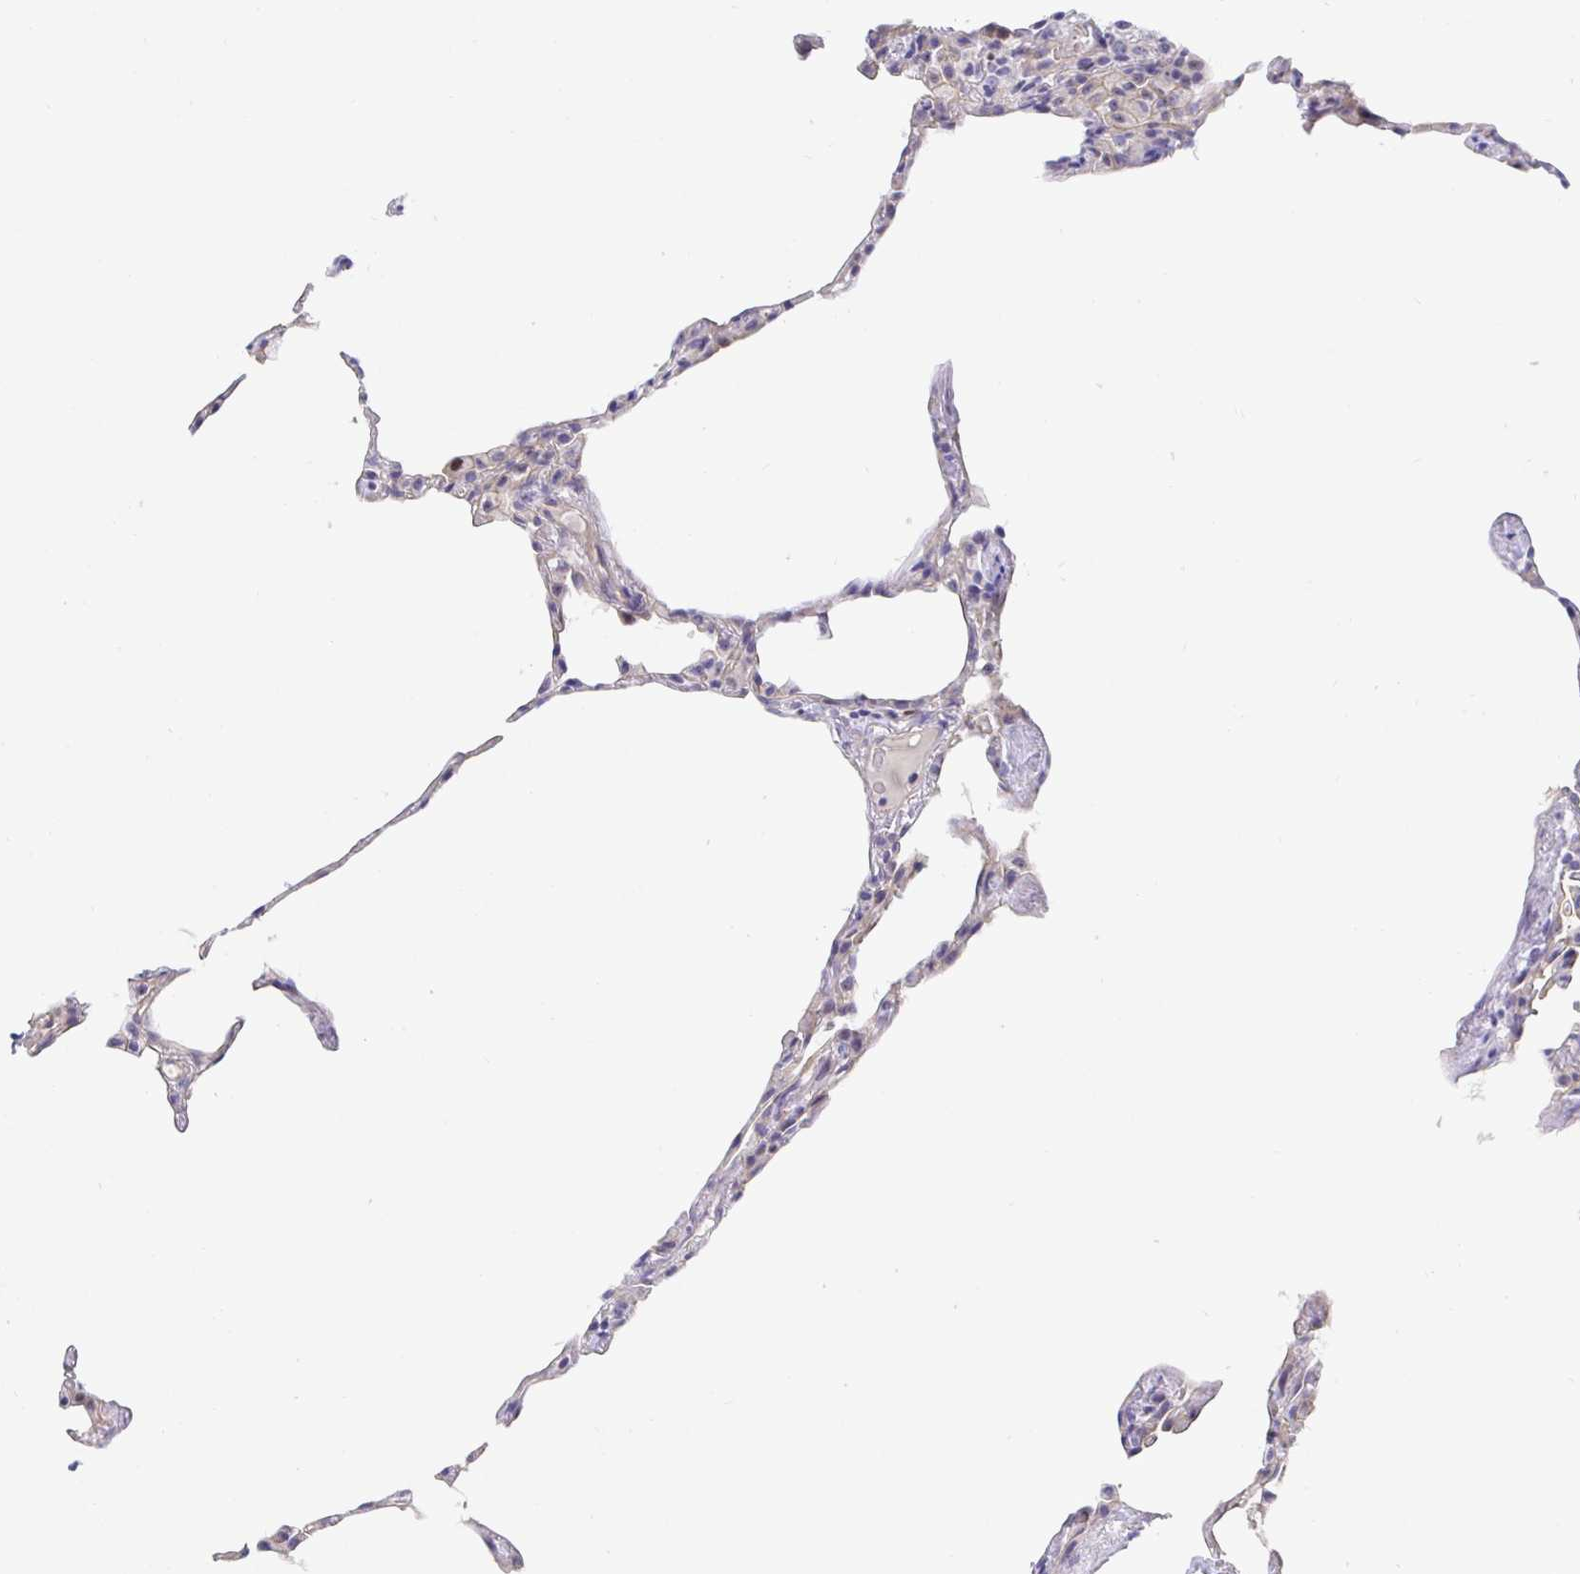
{"staining": {"intensity": "weak", "quantity": "<25%", "location": "cytoplasmic/membranous"}, "tissue": "lung", "cell_type": "Alveolar cells", "image_type": "normal", "snomed": [{"axis": "morphology", "description": "Normal tissue, NOS"}, {"axis": "topography", "description": "Lung"}], "caption": "Immunohistochemical staining of benign human lung reveals no significant staining in alveolar cells. (Stains: DAB IHC with hematoxylin counter stain, Microscopy: brightfield microscopy at high magnification).", "gene": "TIMELESS", "patient": {"sex": "female", "age": 57}}